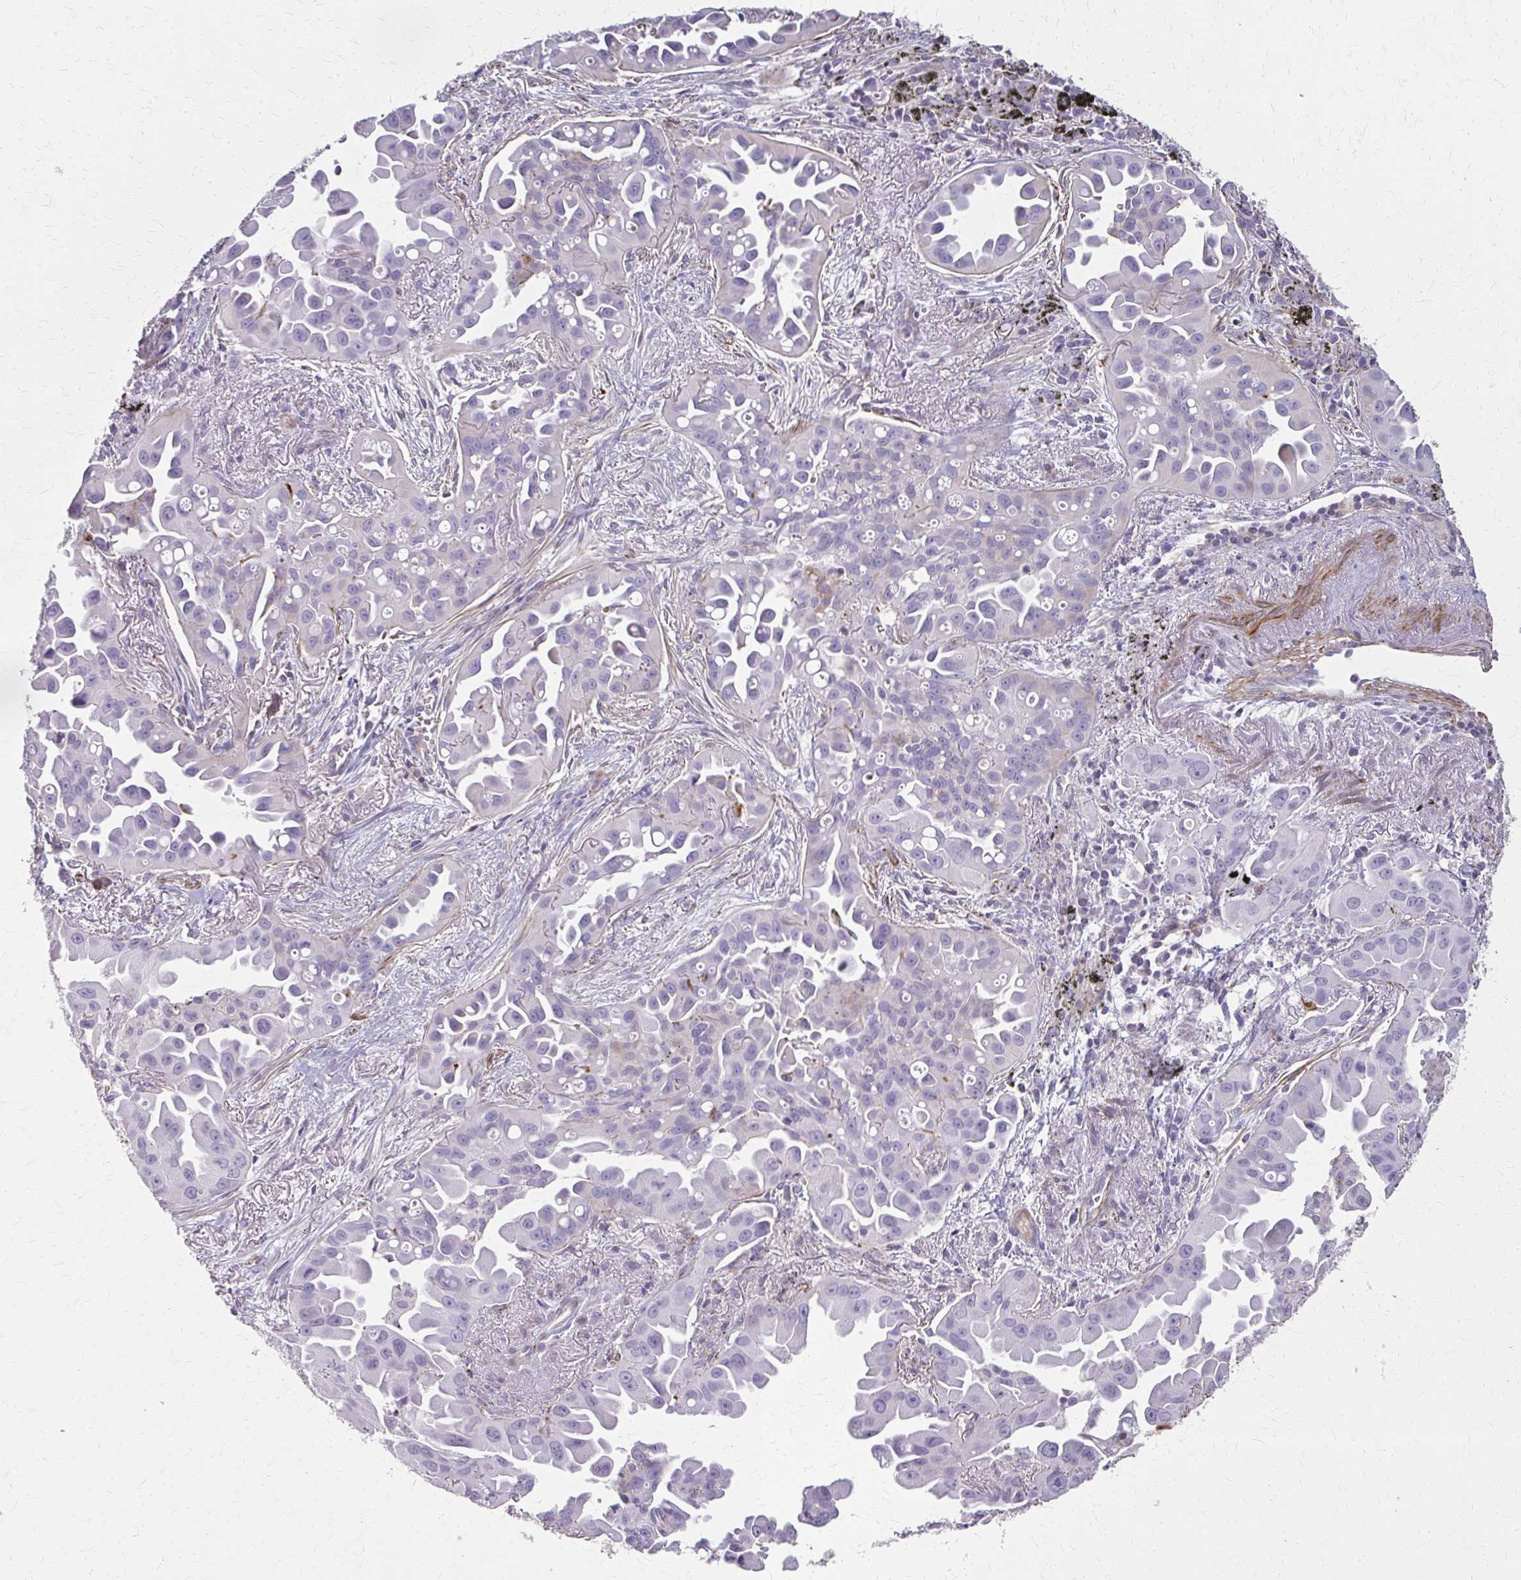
{"staining": {"intensity": "negative", "quantity": "none", "location": "none"}, "tissue": "lung cancer", "cell_type": "Tumor cells", "image_type": "cancer", "snomed": [{"axis": "morphology", "description": "Adenocarcinoma, NOS"}, {"axis": "topography", "description": "Lung"}], "caption": "Immunohistochemistry histopathology image of human lung cancer (adenocarcinoma) stained for a protein (brown), which displays no positivity in tumor cells.", "gene": "TENM4", "patient": {"sex": "male", "age": 68}}